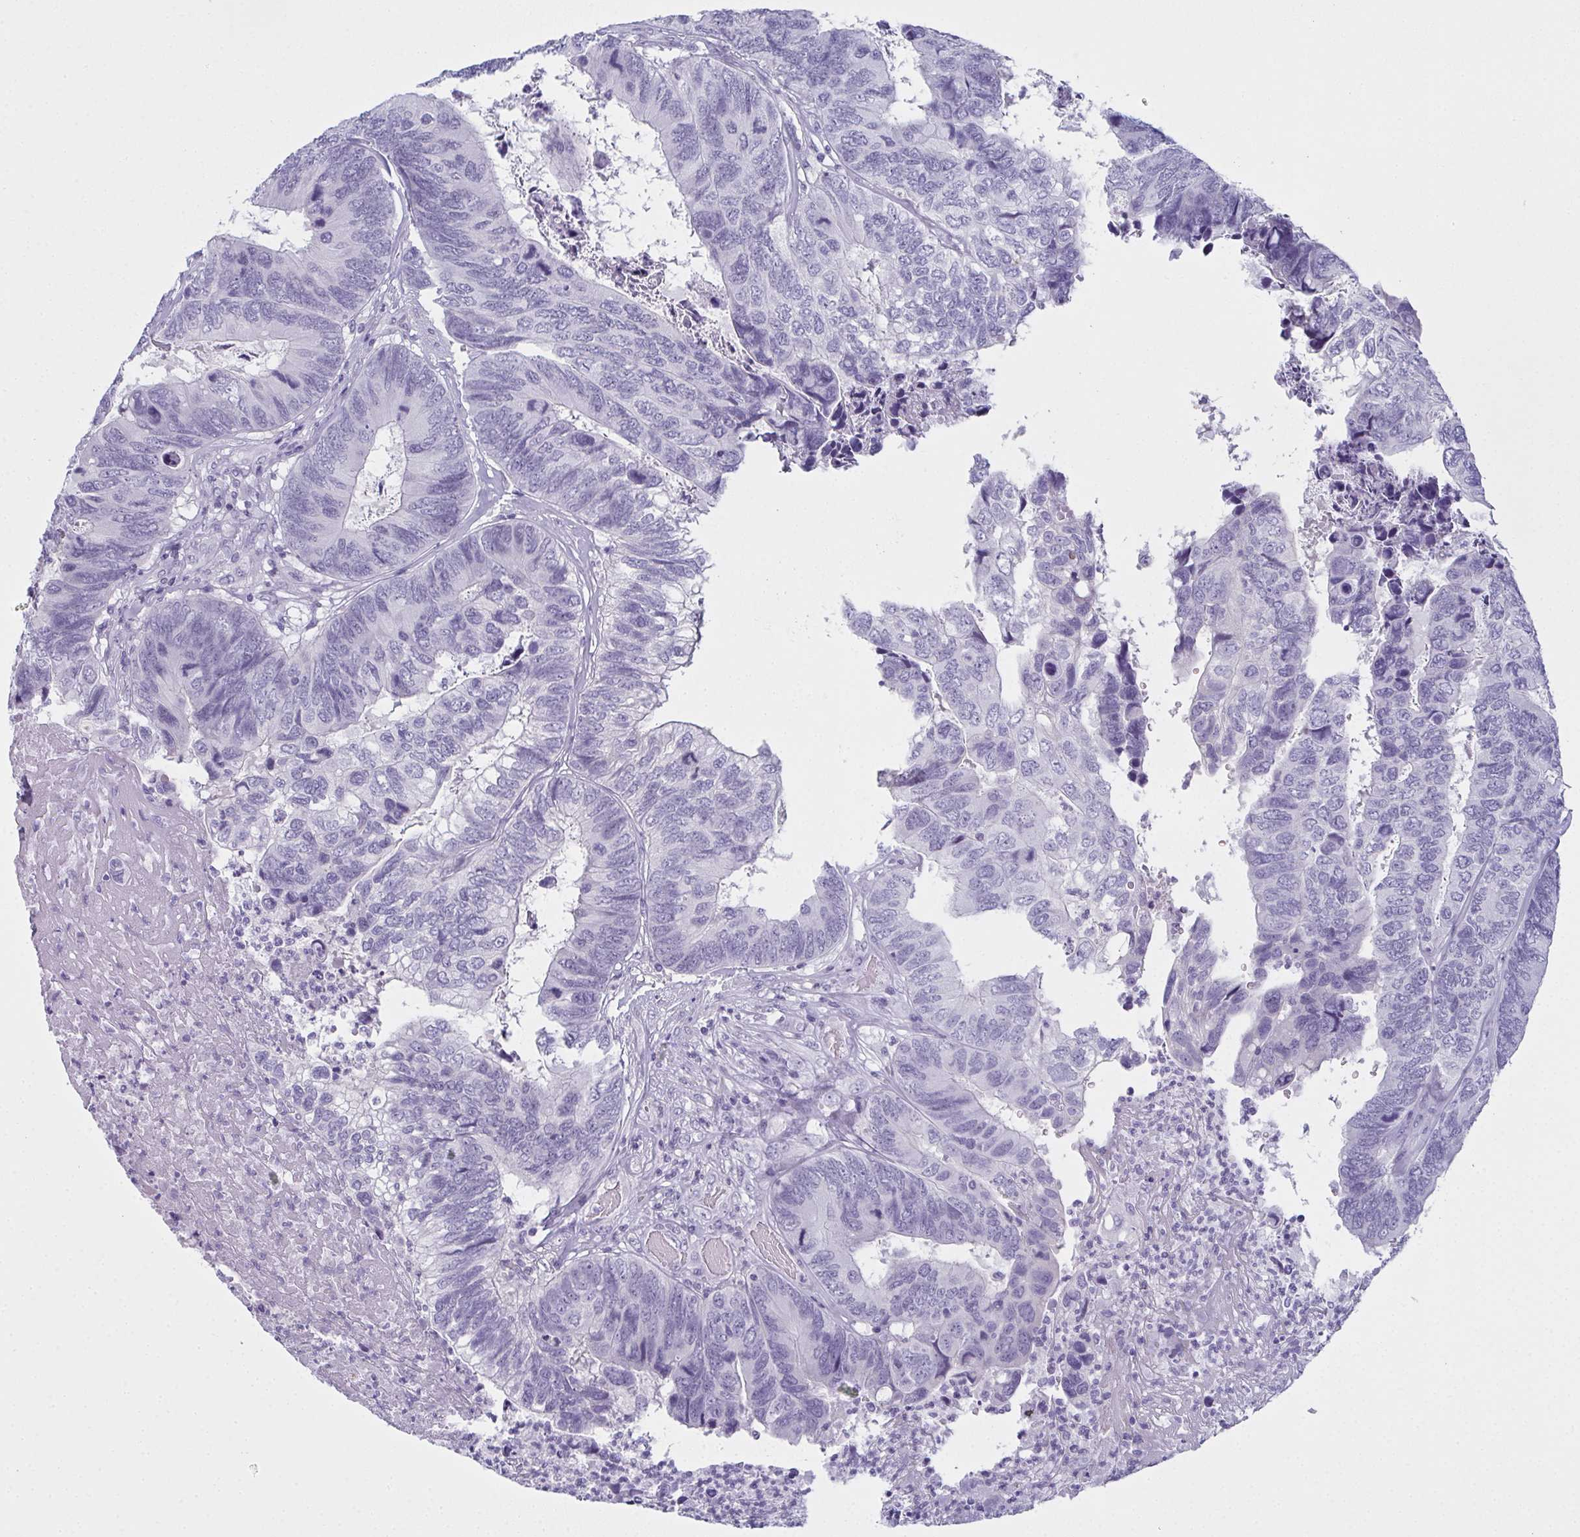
{"staining": {"intensity": "negative", "quantity": "none", "location": "none"}, "tissue": "colorectal cancer", "cell_type": "Tumor cells", "image_type": "cancer", "snomed": [{"axis": "morphology", "description": "Adenocarcinoma, NOS"}, {"axis": "topography", "description": "Colon"}], "caption": "High magnification brightfield microscopy of colorectal cancer (adenocarcinoma) stained with DAB (3,3'-diaminobenzidine) (brown) and counterstained with hematoxylin (blue): tumor cells show no significant staining.", "gene": "SLC36A2", "patient": {"sex": "female", "age": 67}}